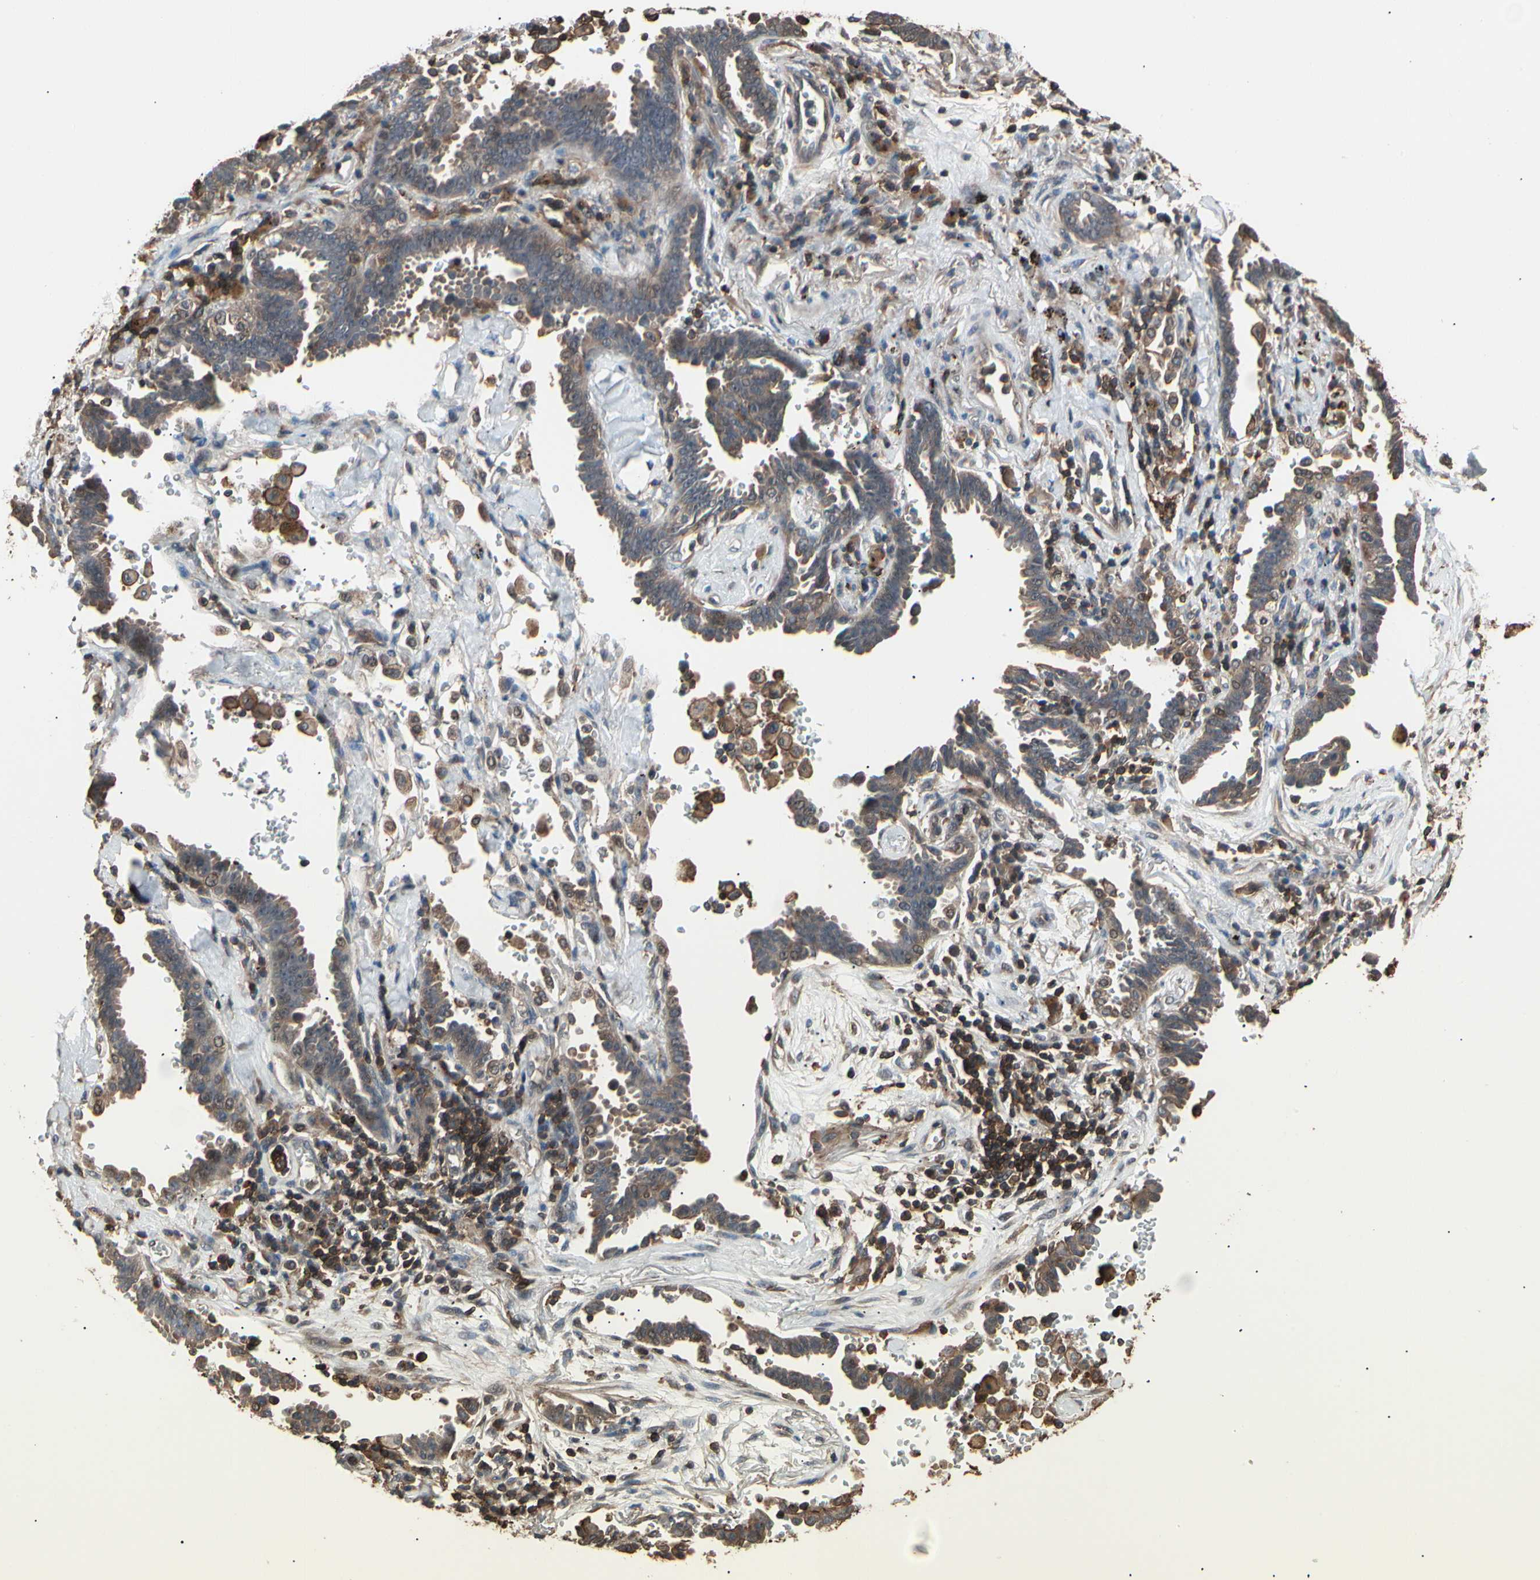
{"staining": {"intensity": "moderate", "quantity": ">75%", "location": "cytoplasmic/membranous"}, "tissue": "lung cancer", "cell_type": "Tumor cells", "image_type": "cancer", "snomed": [{"axis": "morphology", "description": "Adenocarcinoma, NOS"}, {"axis": "topography", "description": "Lung"}], "caption": "Protein analysis of lung cancer (adenocarcinoma) tissue demonstrates moderate cytoplasmic/membranous positivity in about >75% of tumor cells. Immunohistochemistry stains the protein of interest in brown and the nuclei are stained blue.", "gene": "MAPK13", "patient": {"sex": "female", "age": 64}}